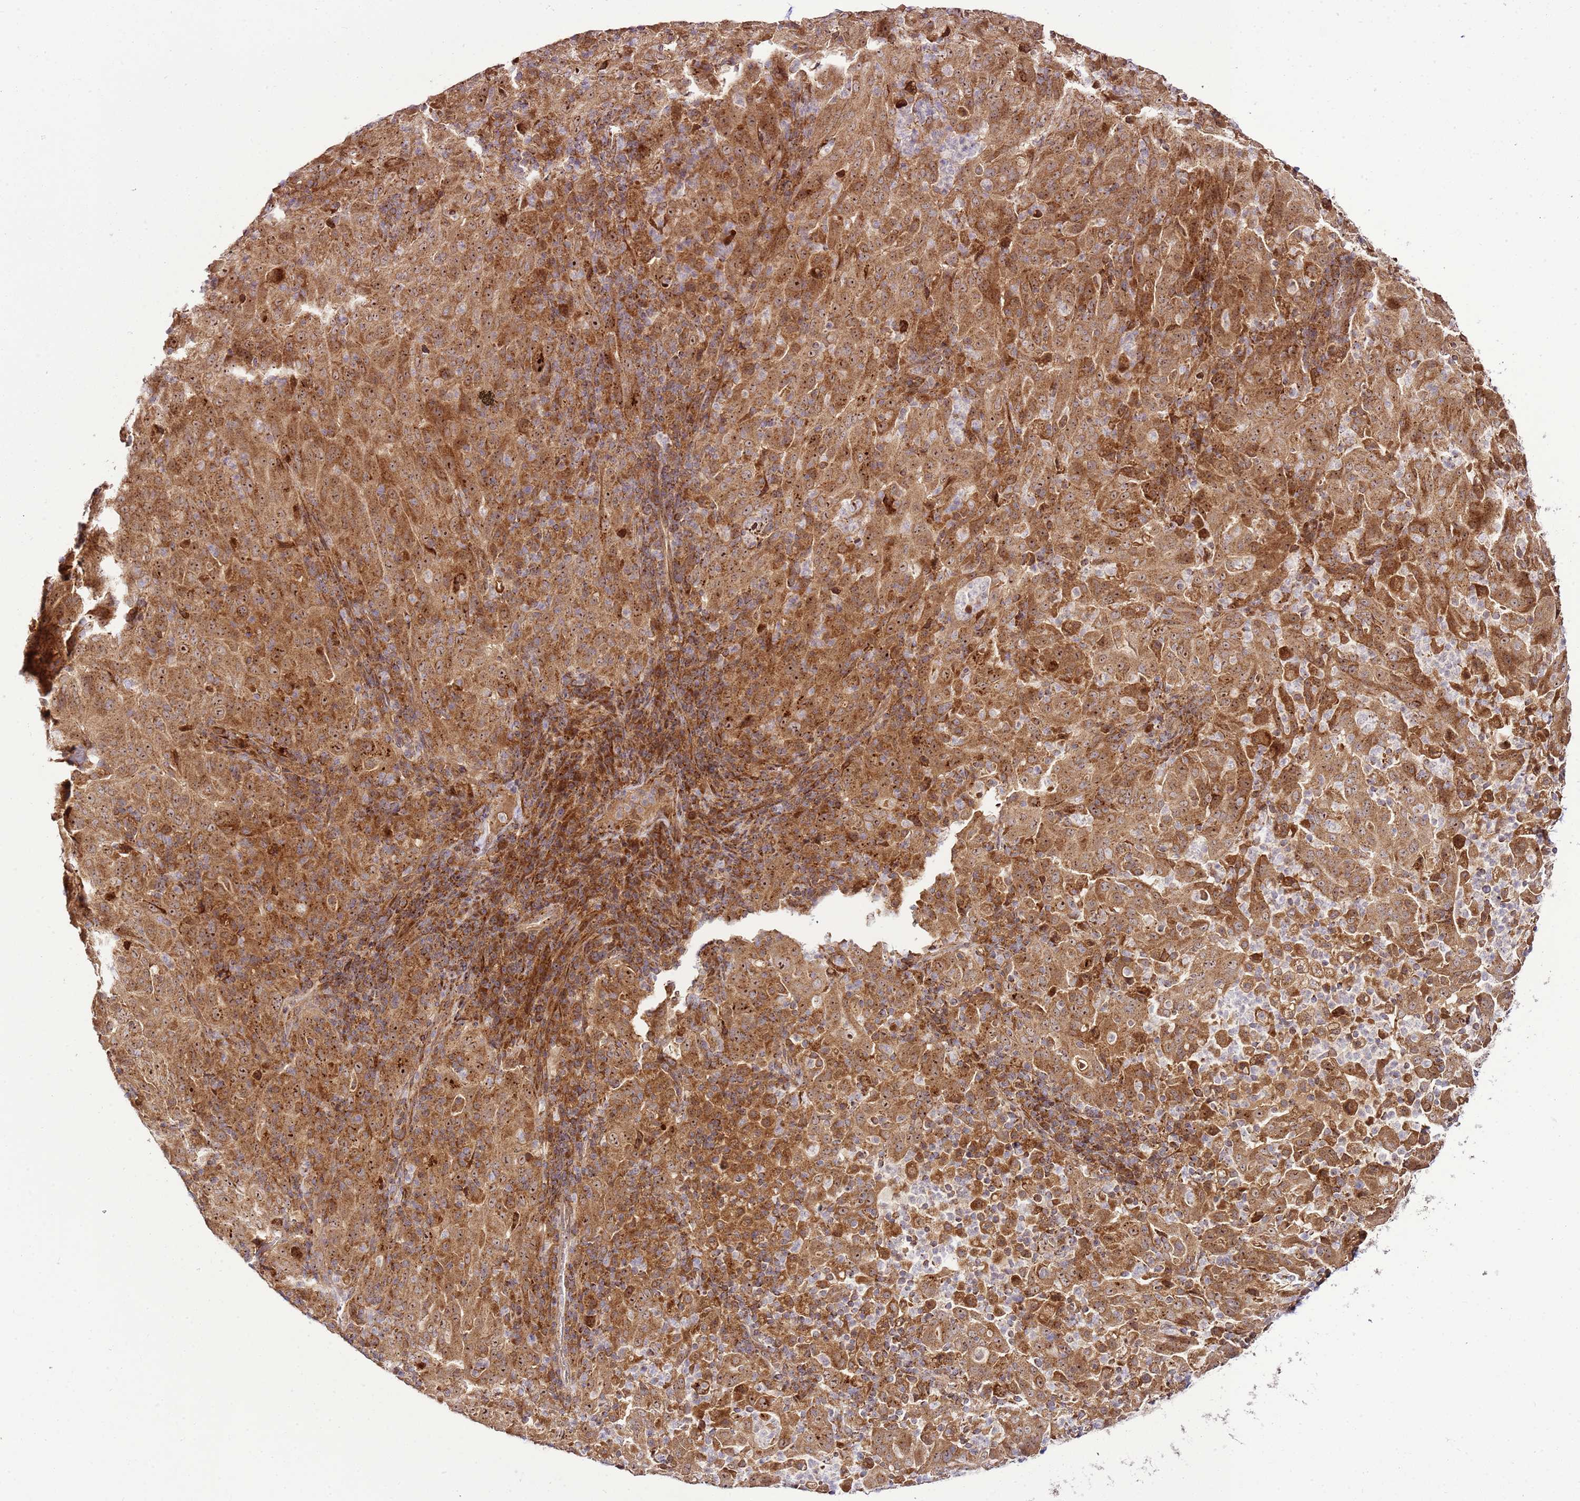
{"staining": {"intensity": "moderate", "quantity": ">75%", "location": "cytoplasmic/membranous,nuclear"}, "tissue": "pancreatic cancer", "cell_type": "Tumor cells", "image_type": "cancer", "snomed": [{"axis": "morphology", "description": "Adenocarcinoma, NOS"}, {"axis": "topography", "description": "Pancreas"}], "caption": "Moderate cytoplasmic/membranous and nuclear expression for a protein is present in about >75% of tumor cells of adenocarcinoma (pancreatic) using IHC.", "gene": "RASA3", "patient": {"sex": "male", "age": 63}}